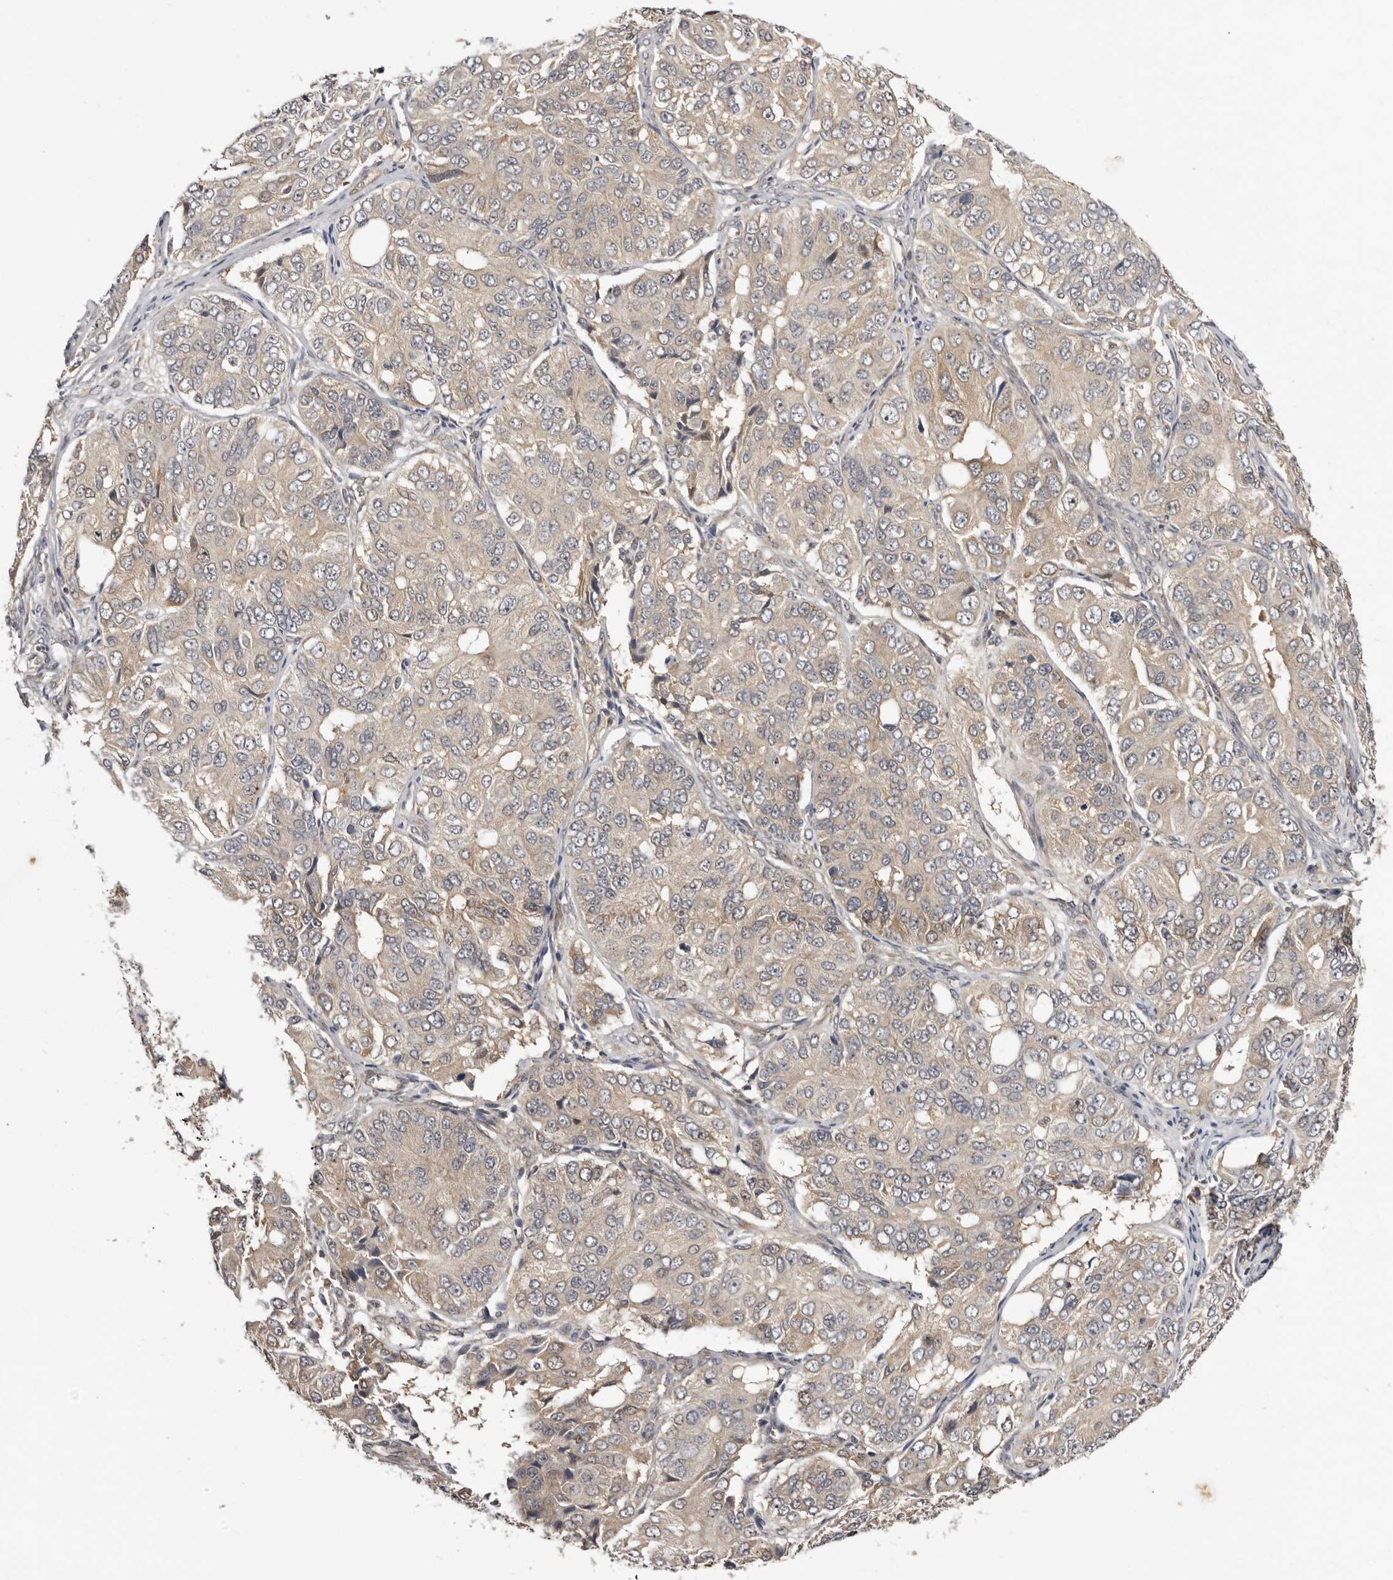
{"staining": {"intensity": "weak", "quantity": "<25%", "location": "cytoplasmic/membranous"}, "tissue": "ovarian cancer", "cell_type": "Tumor cells", "image_type": "cancer", "snomed": [{"axis": "morphology", "description": "Carcinoma, endometroid"}, {"axis": "topography", "description": "Ovary"}], "caption": "Tumor cells show no significant protein staining in endometroid carcinoma (ovarian).", "gene": "SBDS", "patient": {"sex": "female", "age": 51}}